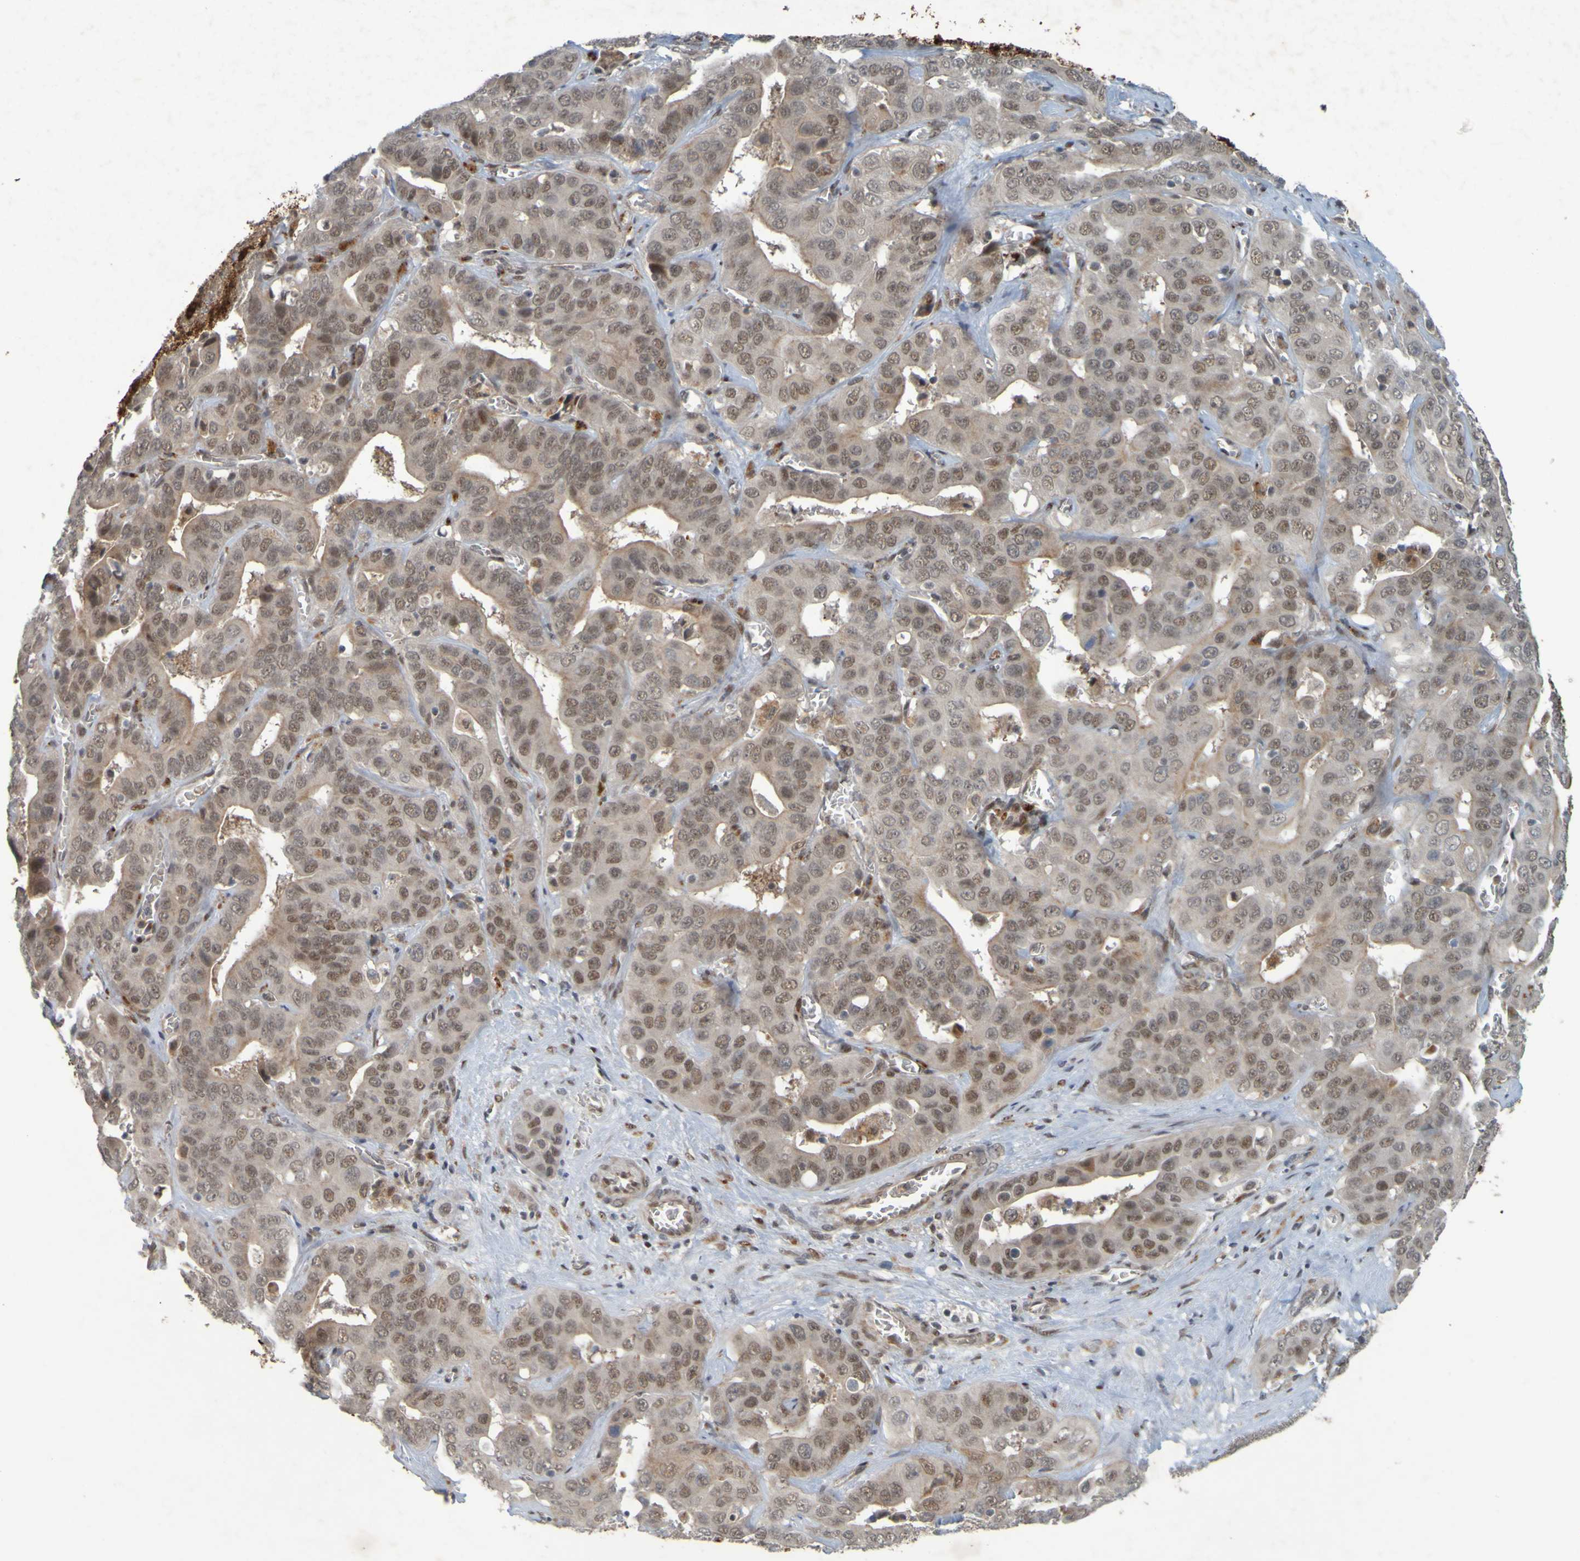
{"staining": {"intensity": "moderate", "quantity": ">75%", "location": "nuclear"}, "tissue": "liver cancer", "cell_type": "Tumor cells", "image_type": "cancer", "snomed": [{"axis": "morphology", "description": "Cholangiocarcinoma"}, {"axis": "topography", "description": "Liver"}], "caption": "Human liver cancer (cholangiocarcinoma) stained for a protein (brown) displays moderate nuclear positive staining in about >75% of tumor cells.", "gene": "MCPH1", "patient": {"sex": "female", "age": 52}}